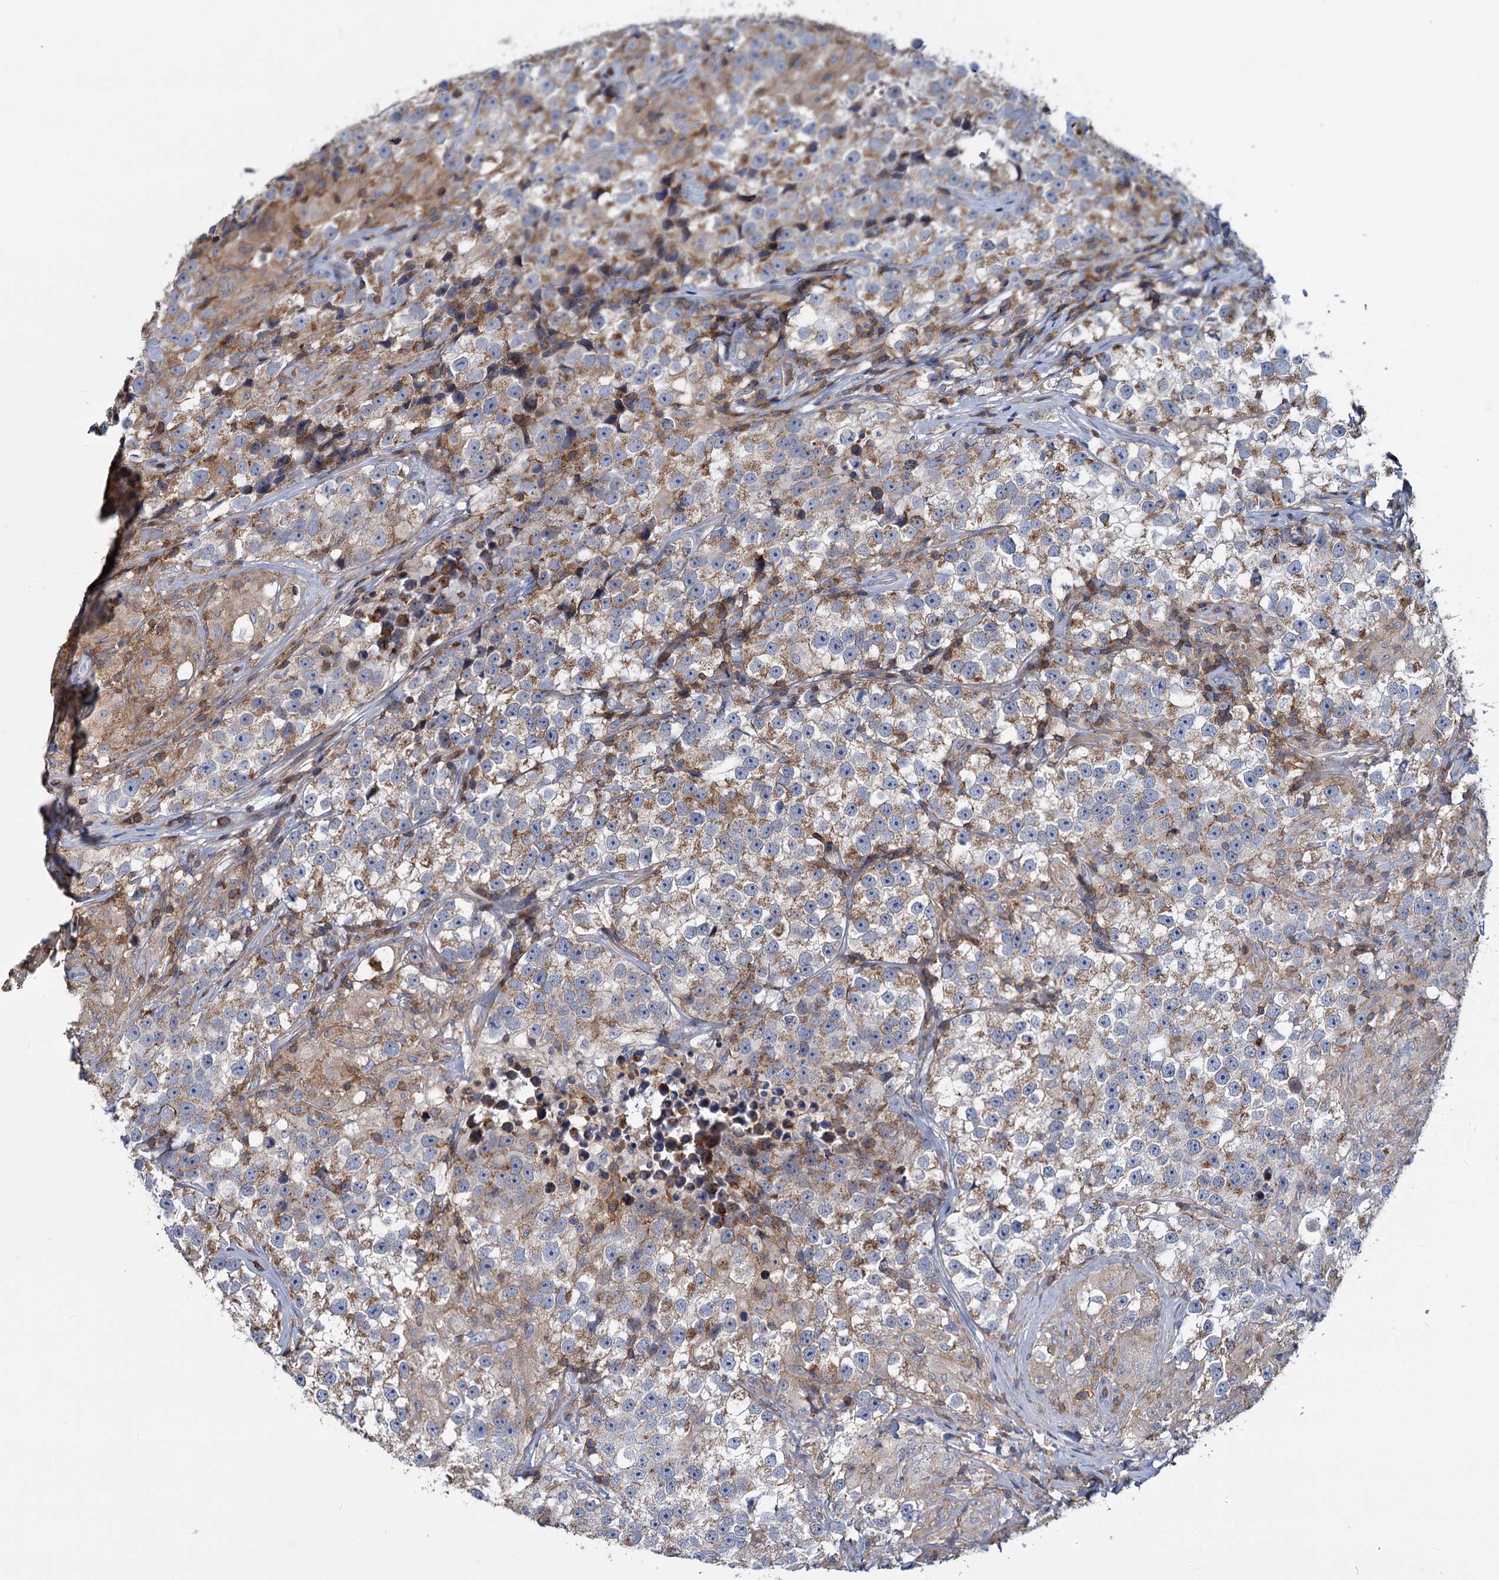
{"staining": {"intensity": "moderate", "quantity": "<25%", "location": "cytoplasmic/membranous"}, "tissue": "testis cancer", "cell_type": "Tumor cells", "image_type": "cancer", "snomed": [{"axis": "morphology", "description": "Seminoma, NOS"}, {"axis": "topography", "description": "Testis"}], "caption": "Protein staining of seminoma (testis) tissue shows moderate cytoplasmic/membranous expression in approximately <25% of tumor cells. Using DAB (3,3'-diaminobenzidine) (brown) and hematoxylin (blue) stains, captured at high magnification using brightfield microscopy.", "gene": "LRCH4", "patient": {"sex": "male", "age": 46}}